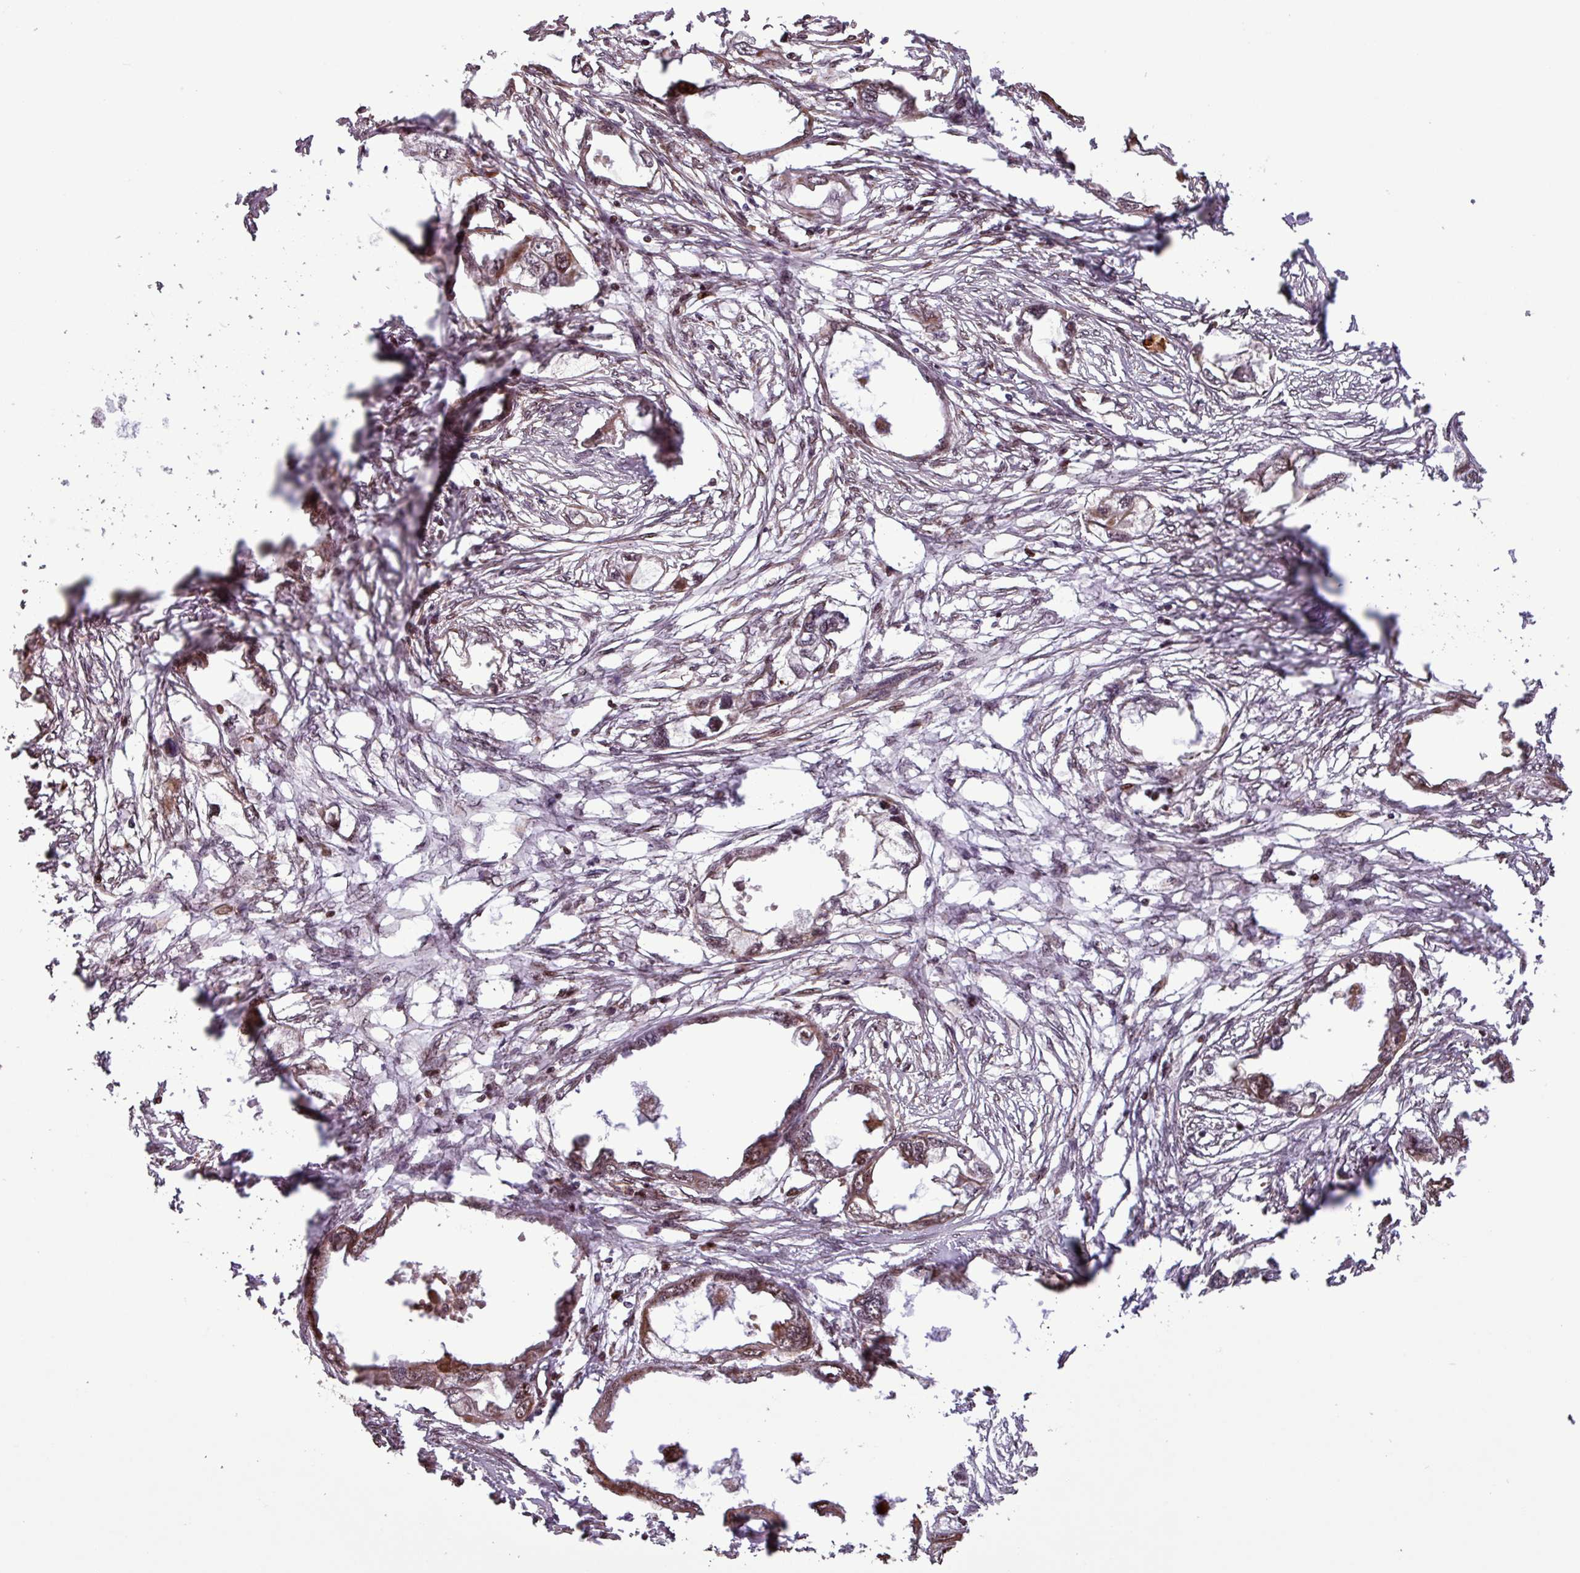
{"staining": {"intensity": "moderate", "quantity": "25%-75%", "location": "cytoplasmic/membranous,nuclear"}, "tissue": "endometrial cancer", "cell_type": "Tumor cells", "image_type": "cancer", "snomed": [{"axis": "morphology", "description": "Adenocarcinoma, NOS"}, {"axis": "morphology", "description": "Adenocarcinoma, metastatic, NOS"}, {"axis": "topography", "description": "Adipose tissue"}, {"axis": "topography", "description": "Endometrium"}], "caption": "Immunohistochemical staining of human endometrial metastatic adenocarcinoma reveals medium levels of moderate cytoplasmic/membranous and nuclear protein staining in about 25%-75% of tumor cells.", "gene": "SLC22A24", "patient": {"sex": "female", "age": 67}}